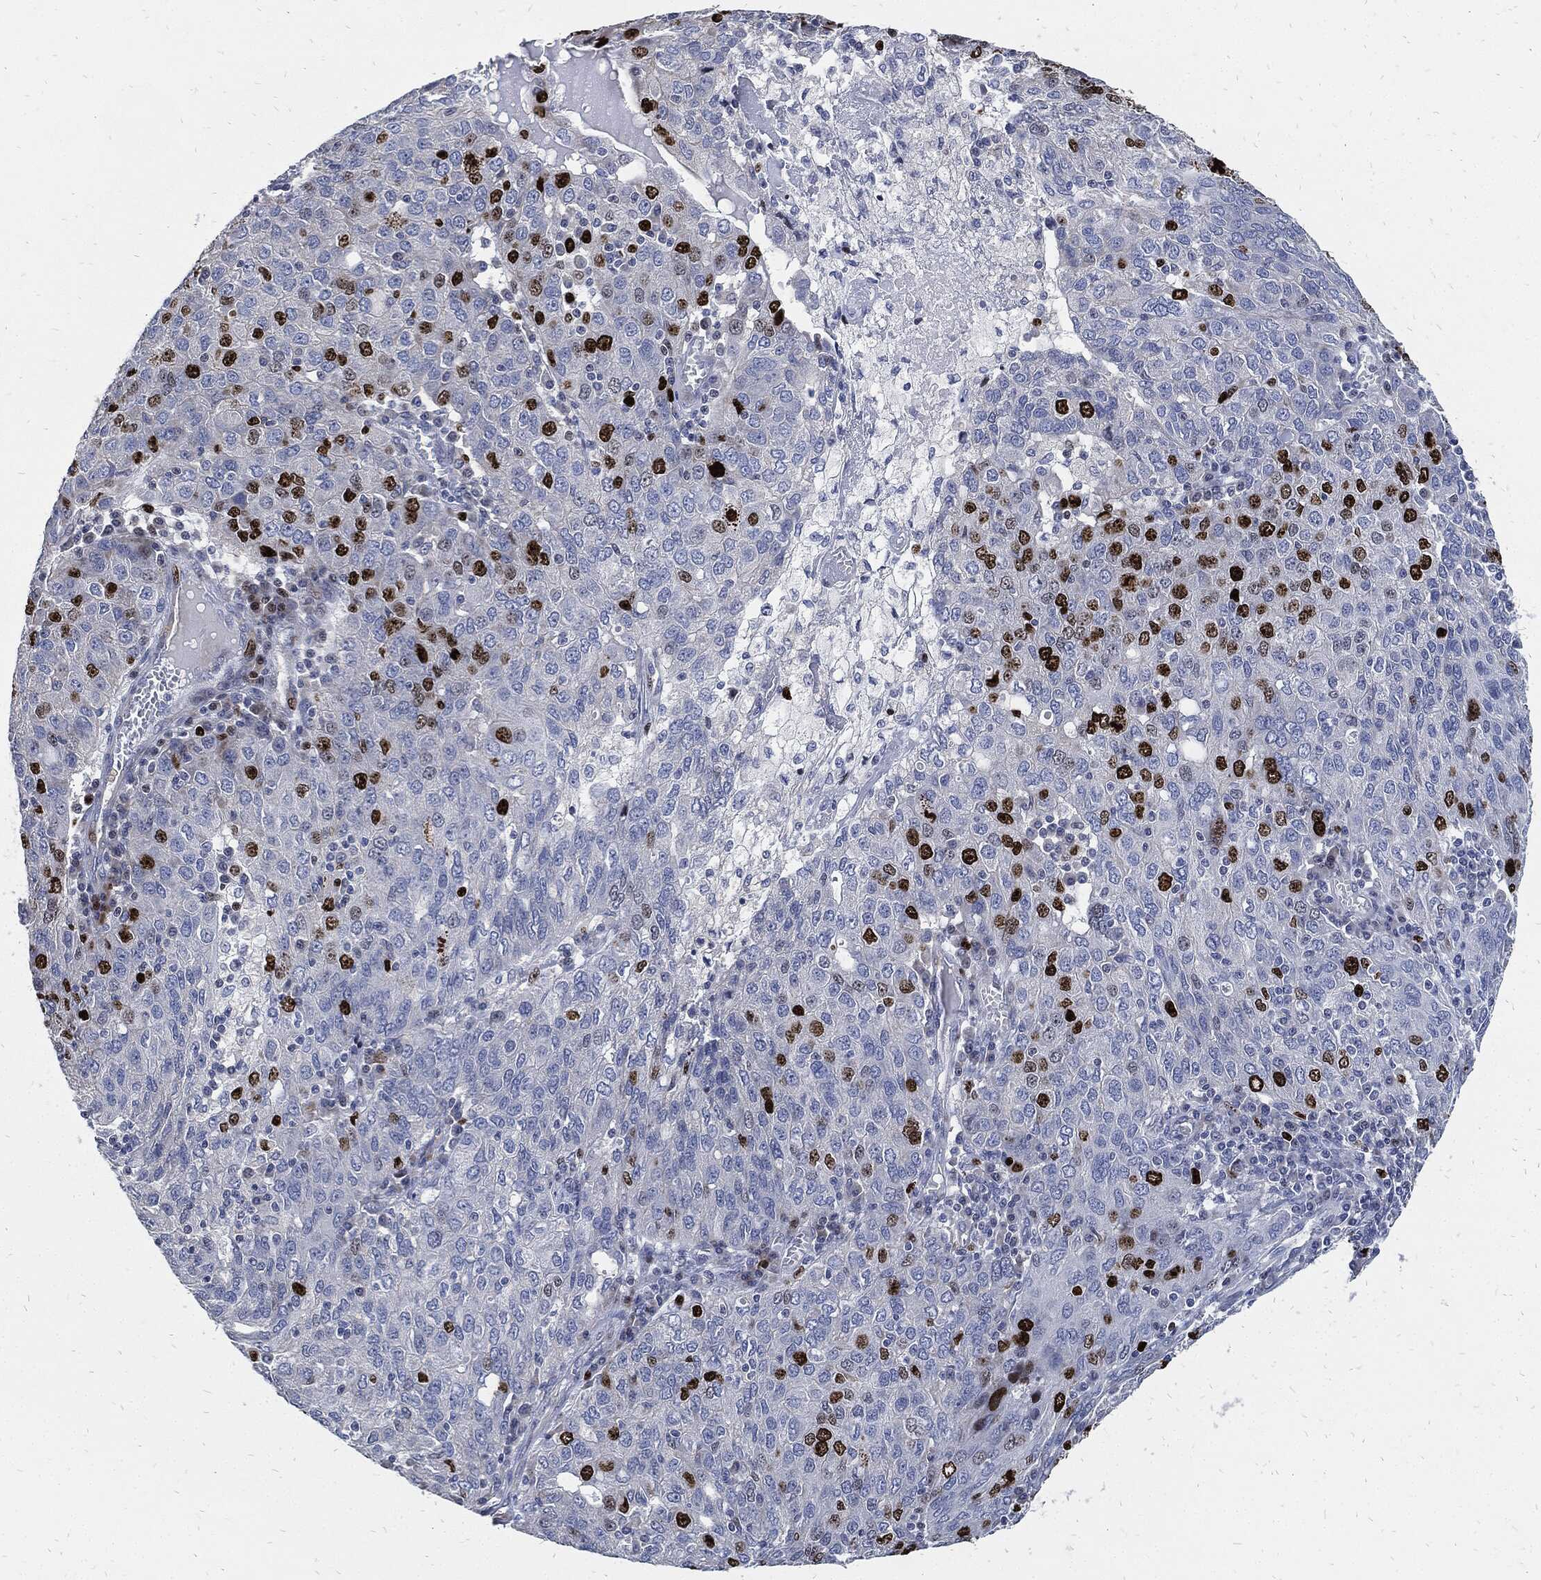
{"staining": {"intensity": "strong", "quantity": "<25%", "location": "nuclear"}, "tissue": "ovarian cancer", "cell_type": "Tumor cells", "image_type": "cancer", "snomed": [{"axis": "morphology", "description": "Carcinoma, endometroid"}, {"axis": "topography", "description": "Ovary"}], "caption": "IHC image of human ovarian endometroid carcinoma stained for a protein (brown), which reveals medium levels of strong nuclear positivity in approximately <25% of tumor cells.", "gene": "MKI67", "patient": {"sex": "female", "age": 50}}